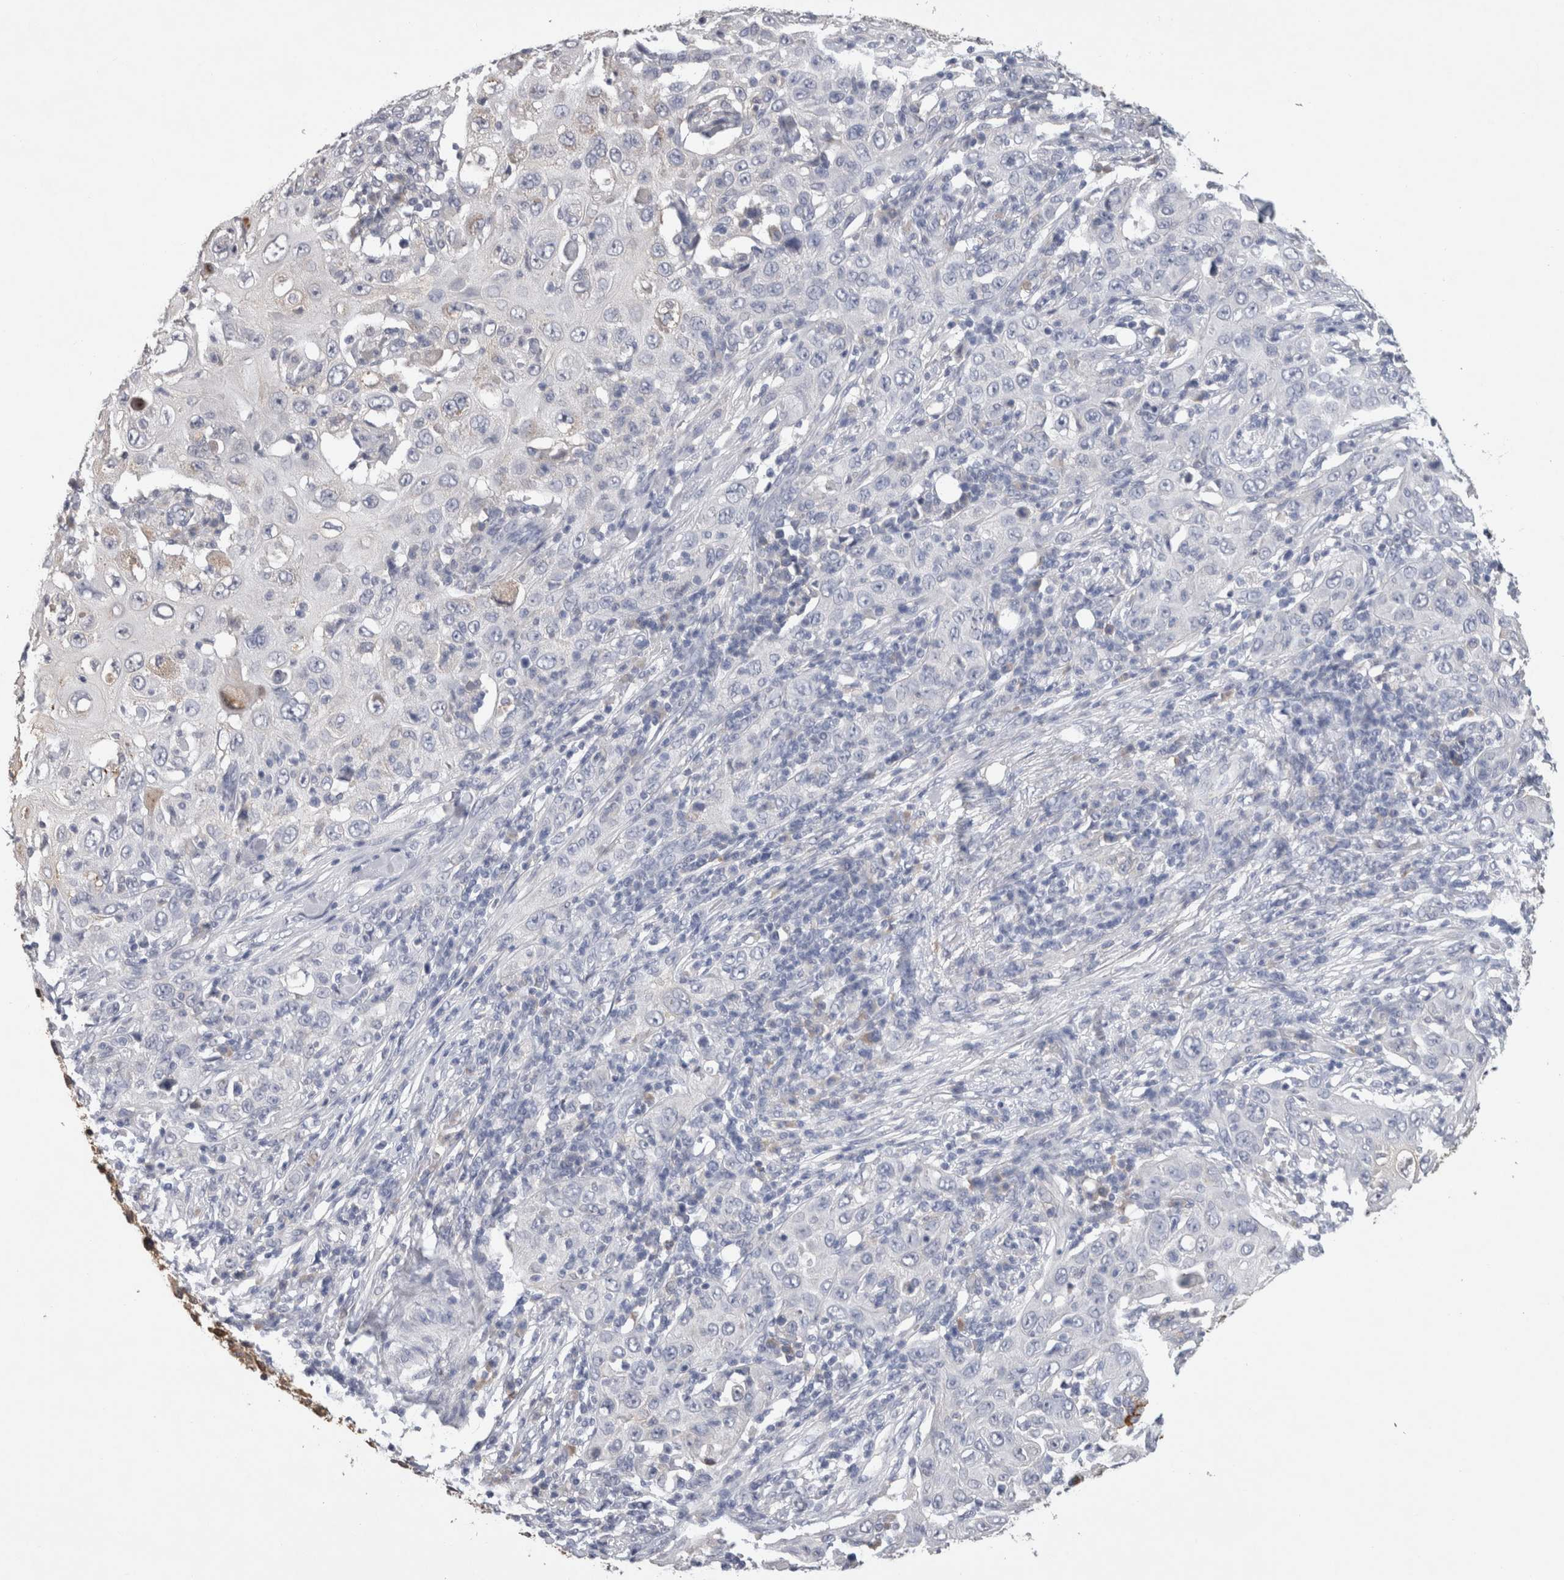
{"staining": {"intensity": "negative", "quantity": "none", "location": "none"}, "tissue": "skin cancer", "cell_type": "Tumor cells", "image_type": "cancer", "snomed": [{"axis": "morphology", "description": "Squamous cell carcinoma, NOS"}, {"axis": "topography", "description": "Skin"}], "caption": "Squamous cell carcinoma (skin) was stained to show a protein in brown. There is no significant expression in tumor cells.", "gene": "FABP7", "patient": {"sex": "female", "age": 88}}